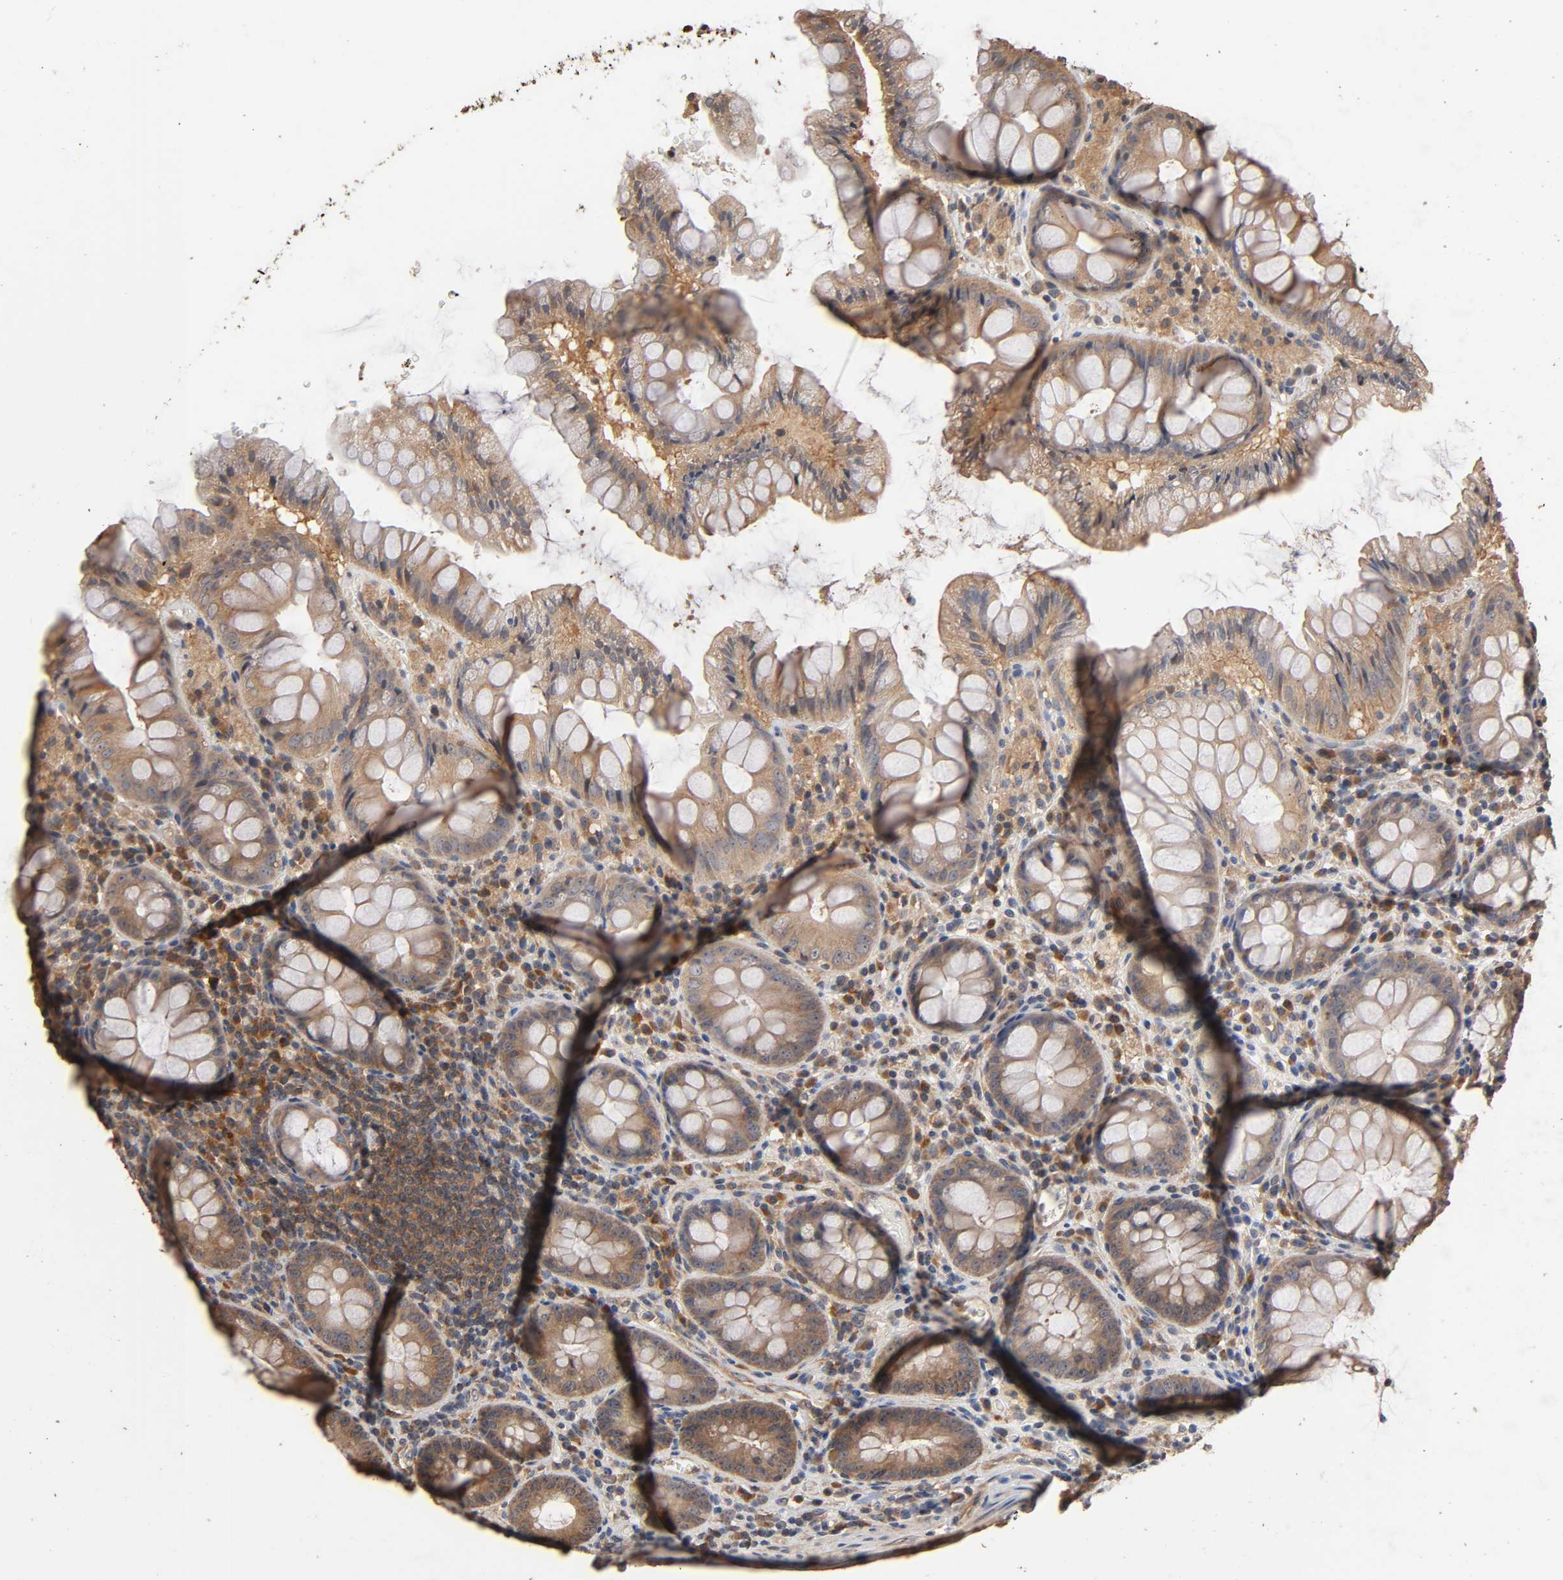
{"staining": {"intensity": "negative", "quantity": "none", "location": "none"}, "tissue": "colon", "cell_type": "Endothelial cells", "image_type": "normal", "snomed": [{"axis": "morphology", "description": "Normal tissue, NOS"}, {"axis": "topography", "description": "Colon"}], "caption": "IHC of benign human colon displays no staining in endothelial cells. The staining is performed using DAB brown chromogen with nuclei counter-stained in using hematoxylin.", "gene": "ARHGEF7", "patient": {"sex": "female", "age": 46}}